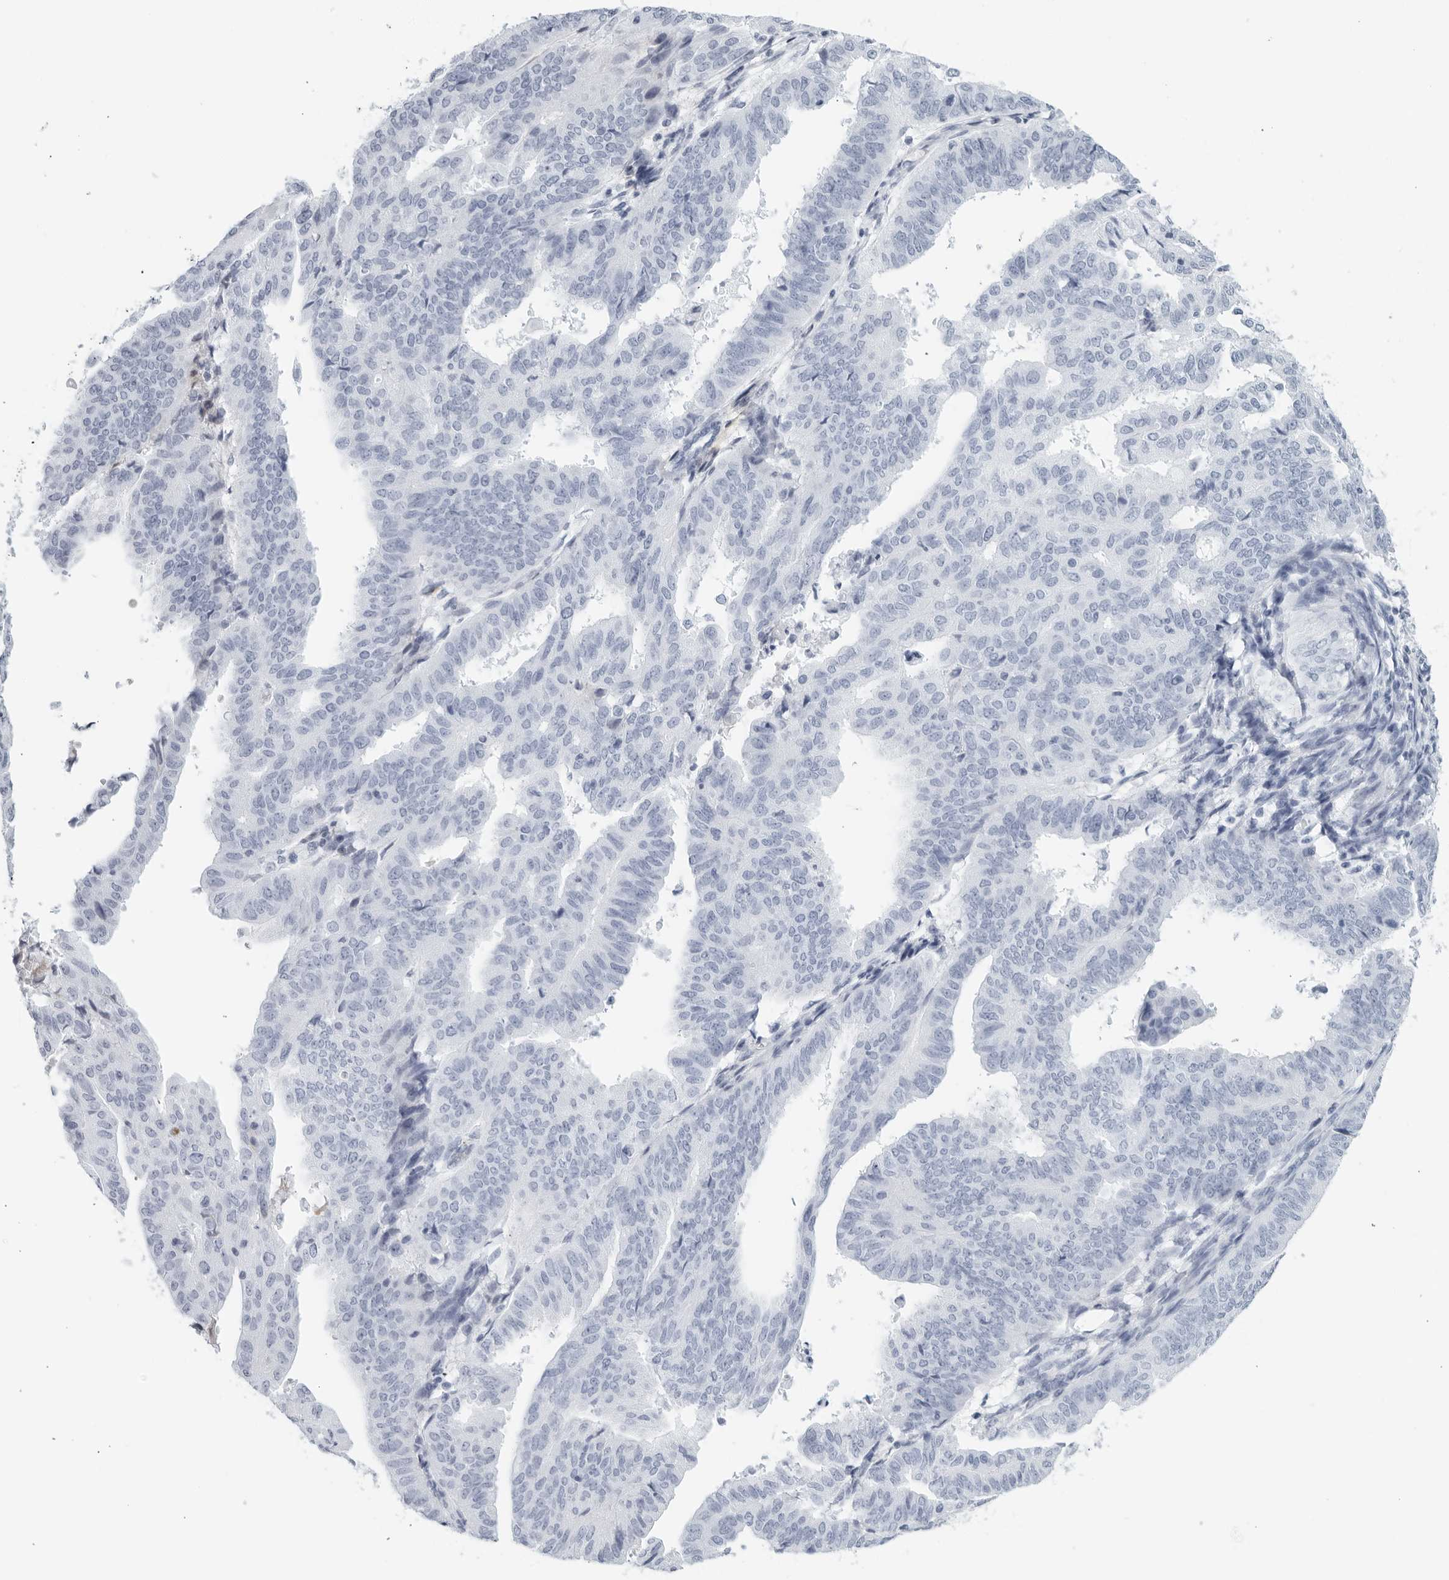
{"staining": {"intensity": "negative", "quantity": "none", "location": "none"}, "tissue": "endometrial cancer", "cell_type": "Tumor cells", "image_type": "cancer", "snomed": [{"axis": "morphology", "description": "Adenocarcinoma, NOS"}, {"axis": "topography", "description": "Uterus"}], "caption": "A histopathology image of human endometrial cancer is negative for staining in tumor cells.", "gene": "FGG", "patient": {"sex": "female", "age": 77}}